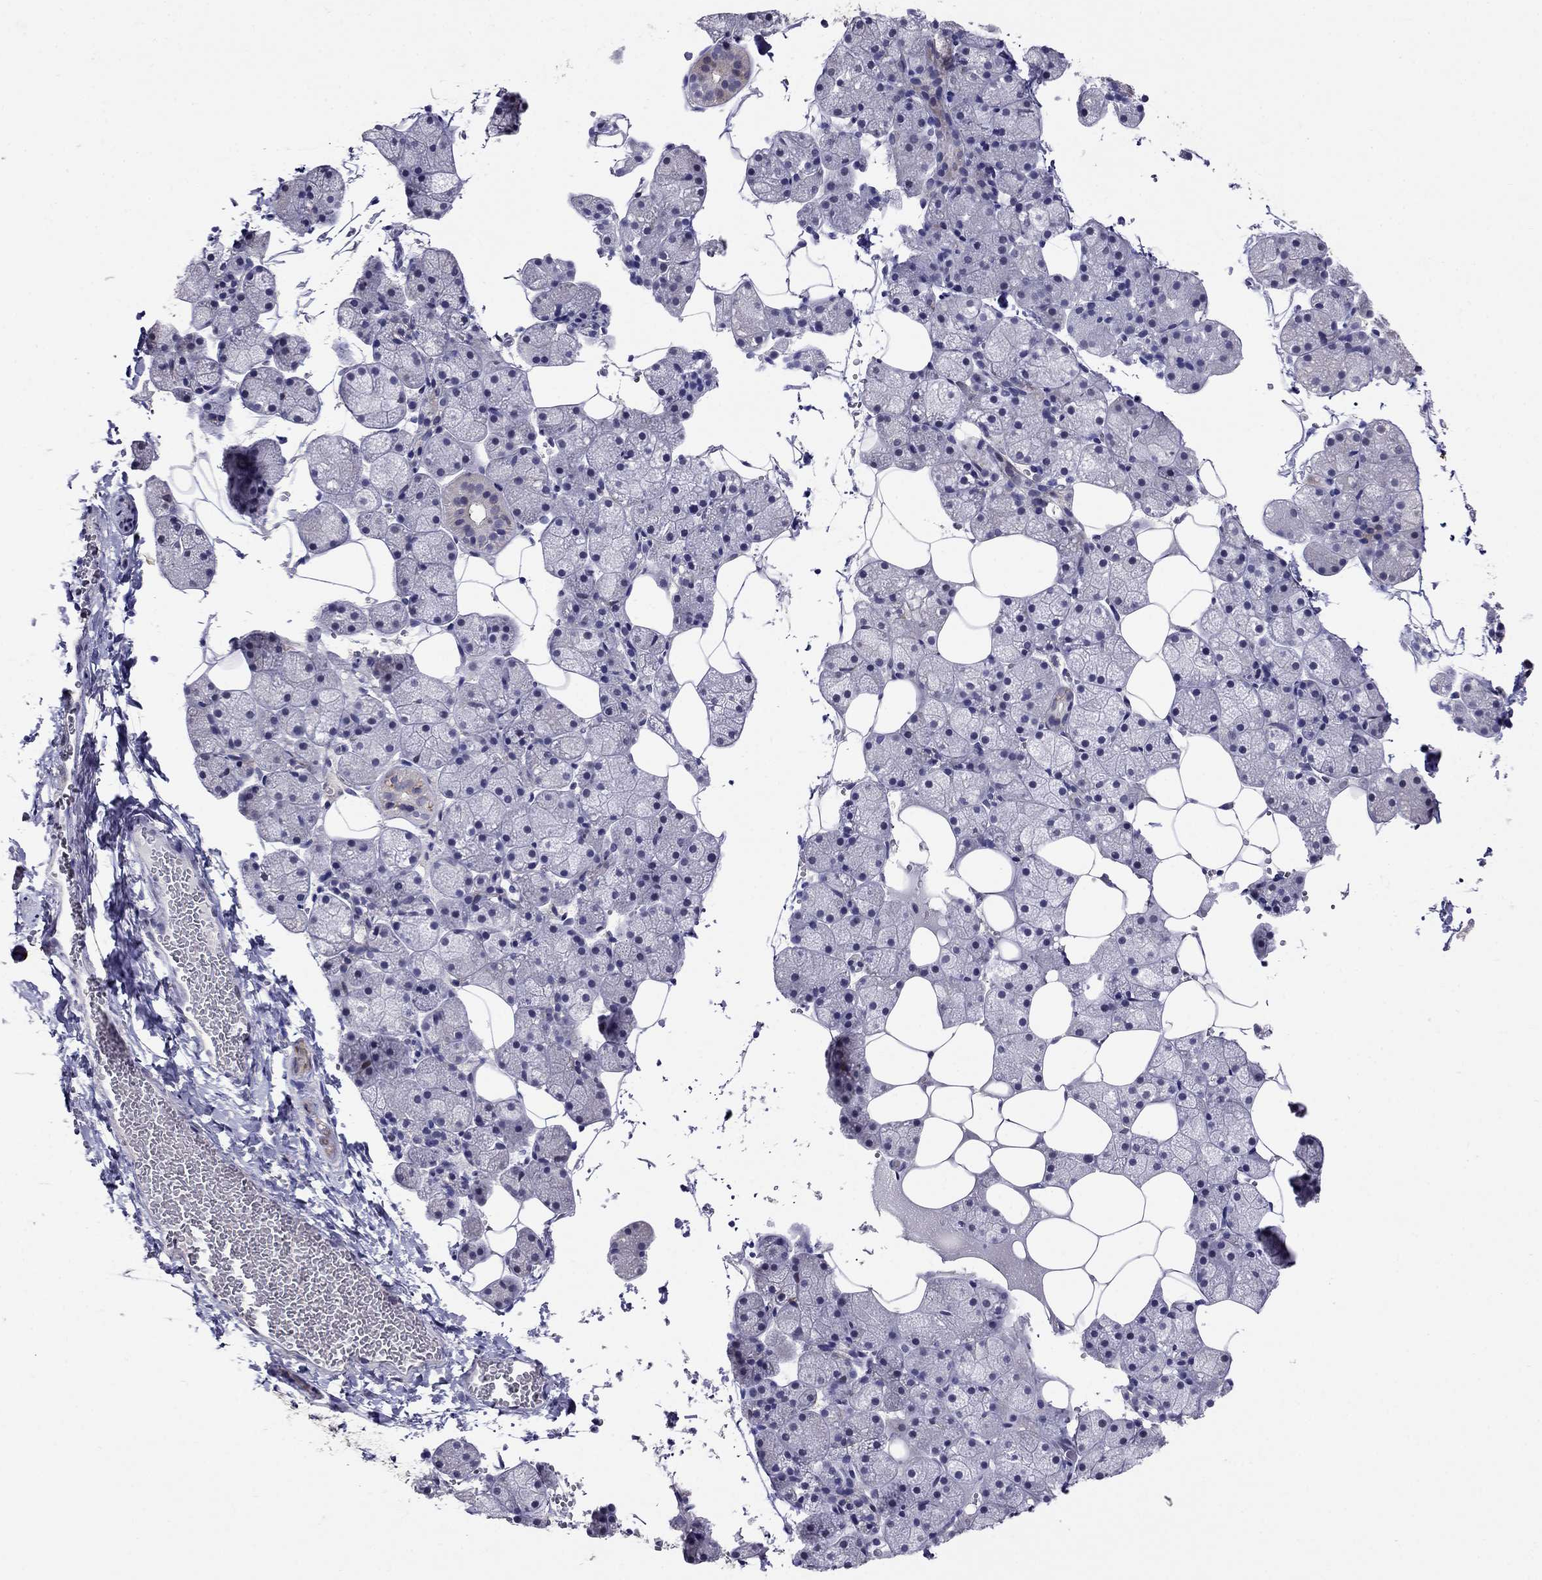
{"staining": {"intensity": "moderate", "quantity": "<25%", "location": "cytoplasmic/membranous"}, "tissue": "salivary gland", "cell_type": "Glandular cells", "image_type": "normal", "snomed": [{"axis": "morphology", "description": "Normal tissue, NOS"}, {"axis": "topography", "description": "Salivary gland"}], "caption": "Moderate cytoplasmic/membranous staining is seen in about <25% of glandular cells in unremarkable salivary gland. (DAB (3,3'-diaminobenzidine) IHC with brightfield microscopy, high magnification).", "gene": "MAGEB4", "patient": {"sex": "male", "age": 38}}